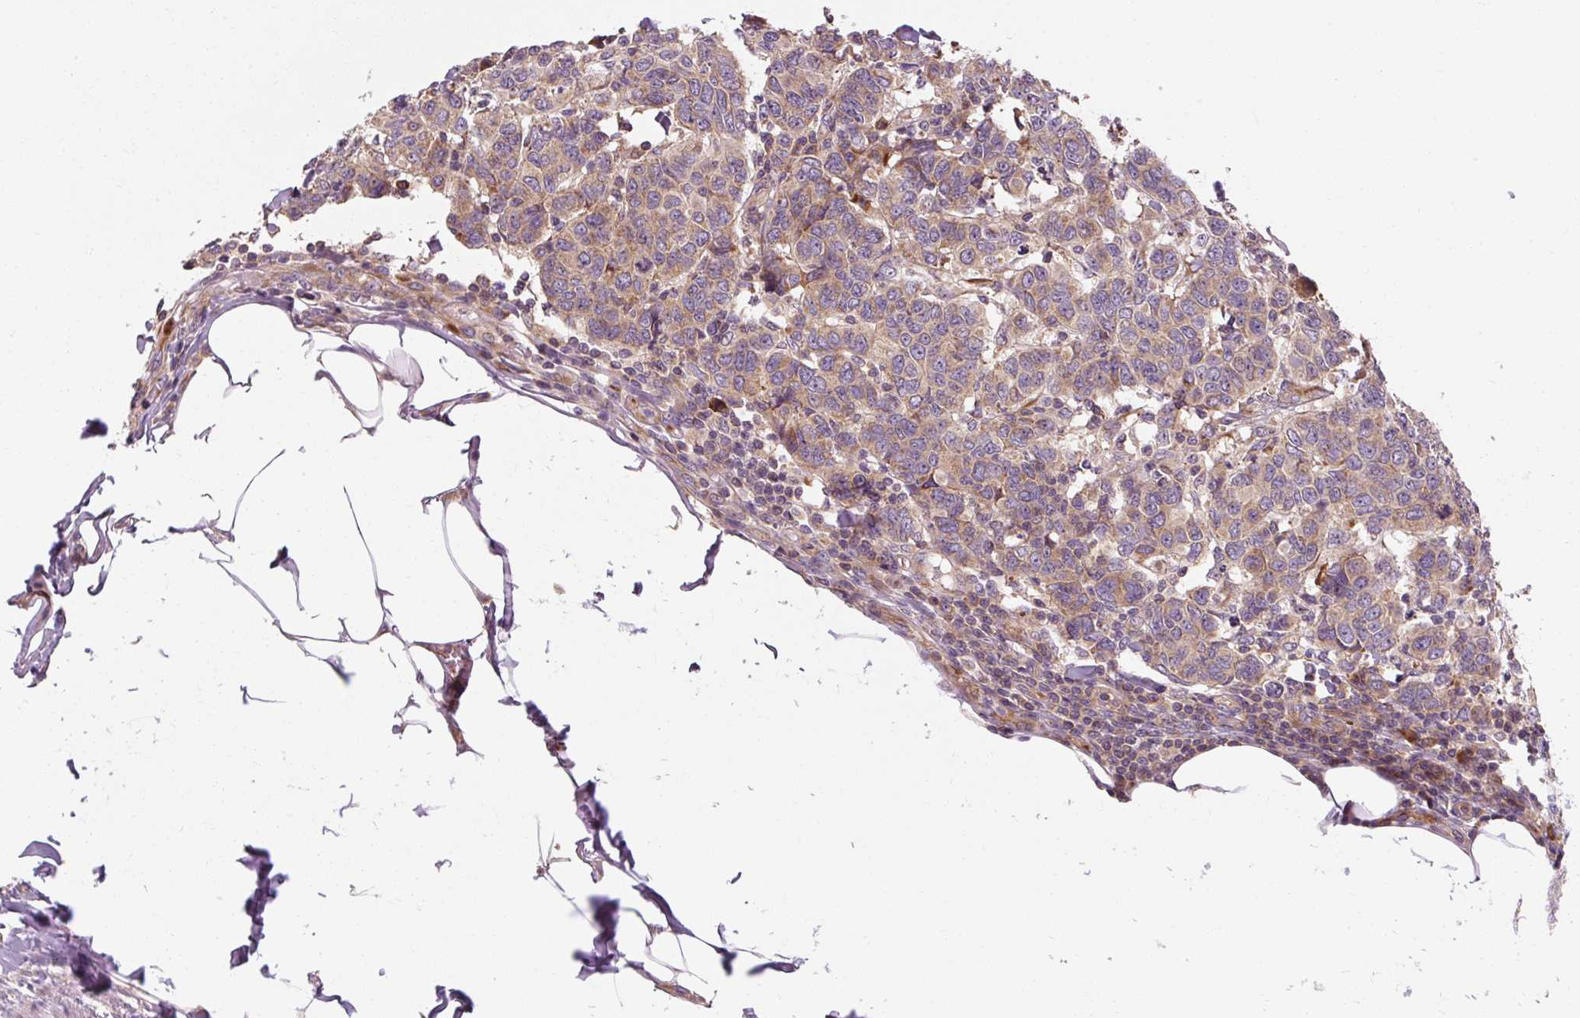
{"staining": {"intensity": "weak", "quantity": ">75%", "location": "cytoplasmic/membranous"}, "tissue": "breast cancer", "cell_type": "Tumor cells", "image_type": "cancer", "snomed": [{"axis": "morphology", "description": "Duct carcinoma"}, {"axis": "topography", "description": "Breast"}], "caption": "Human breast cancer stained with a protein marker demonstrates weak staining in tumor cells.", "gene": "PRSS48", "patient": {"sex": "female", "age": 55}}